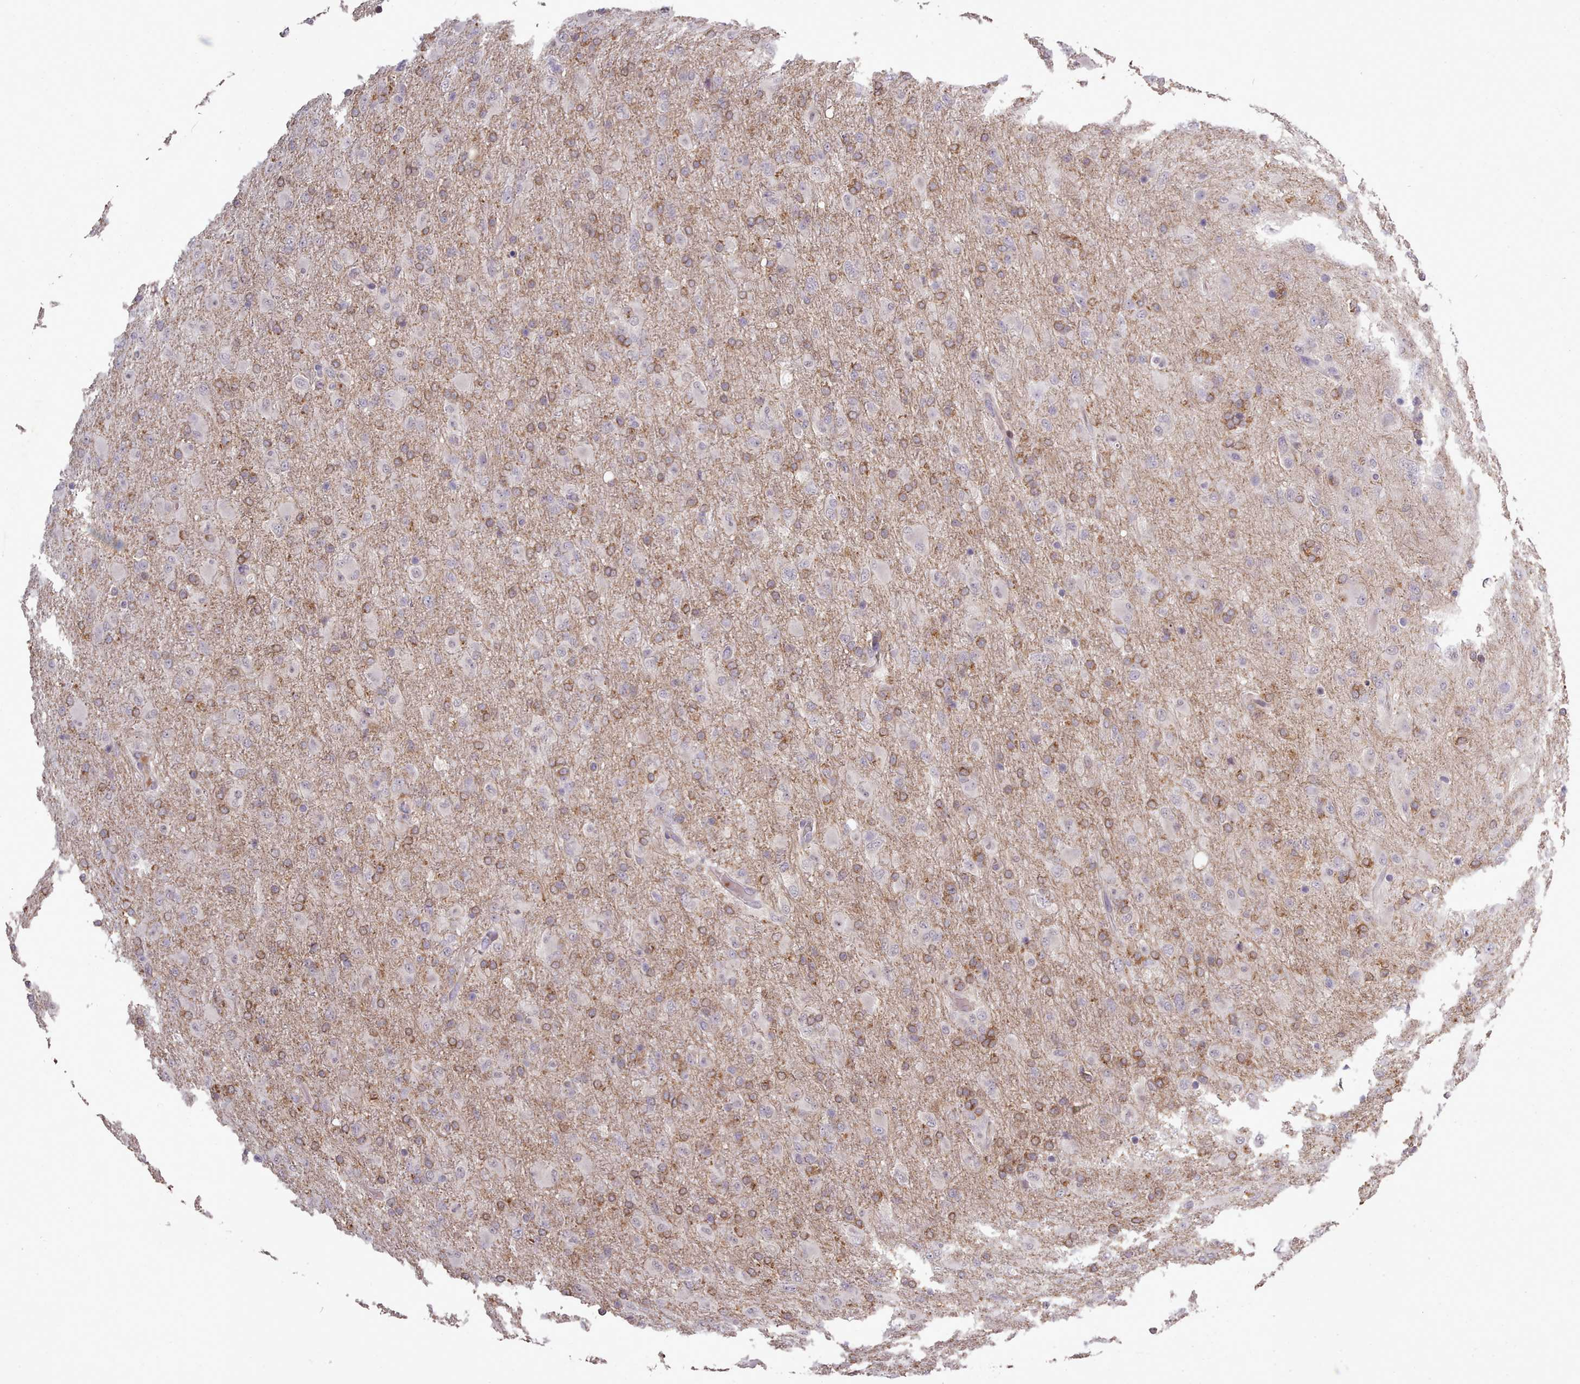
{"staining": {"intensity": "moderate", "quantity": "<25%", "location": "cytoplasmic/membranous"}, "tissue": "glioma", "cell_type": "Tumor cells", "image_type": "cancer", "snomed": [{"axis": "morphology", "description": "Glioma, malignant, Low grade"}, {"axis": "topography", "description": "Brain"}], "caption": "Tumor cells reveal low levels of moderate cytoplasmic/membranous staining in about <25% of cells in human malignant low-grade glioma.", "gene": "LEFTY2", "patient": {"sex": "male", "age": 65}}